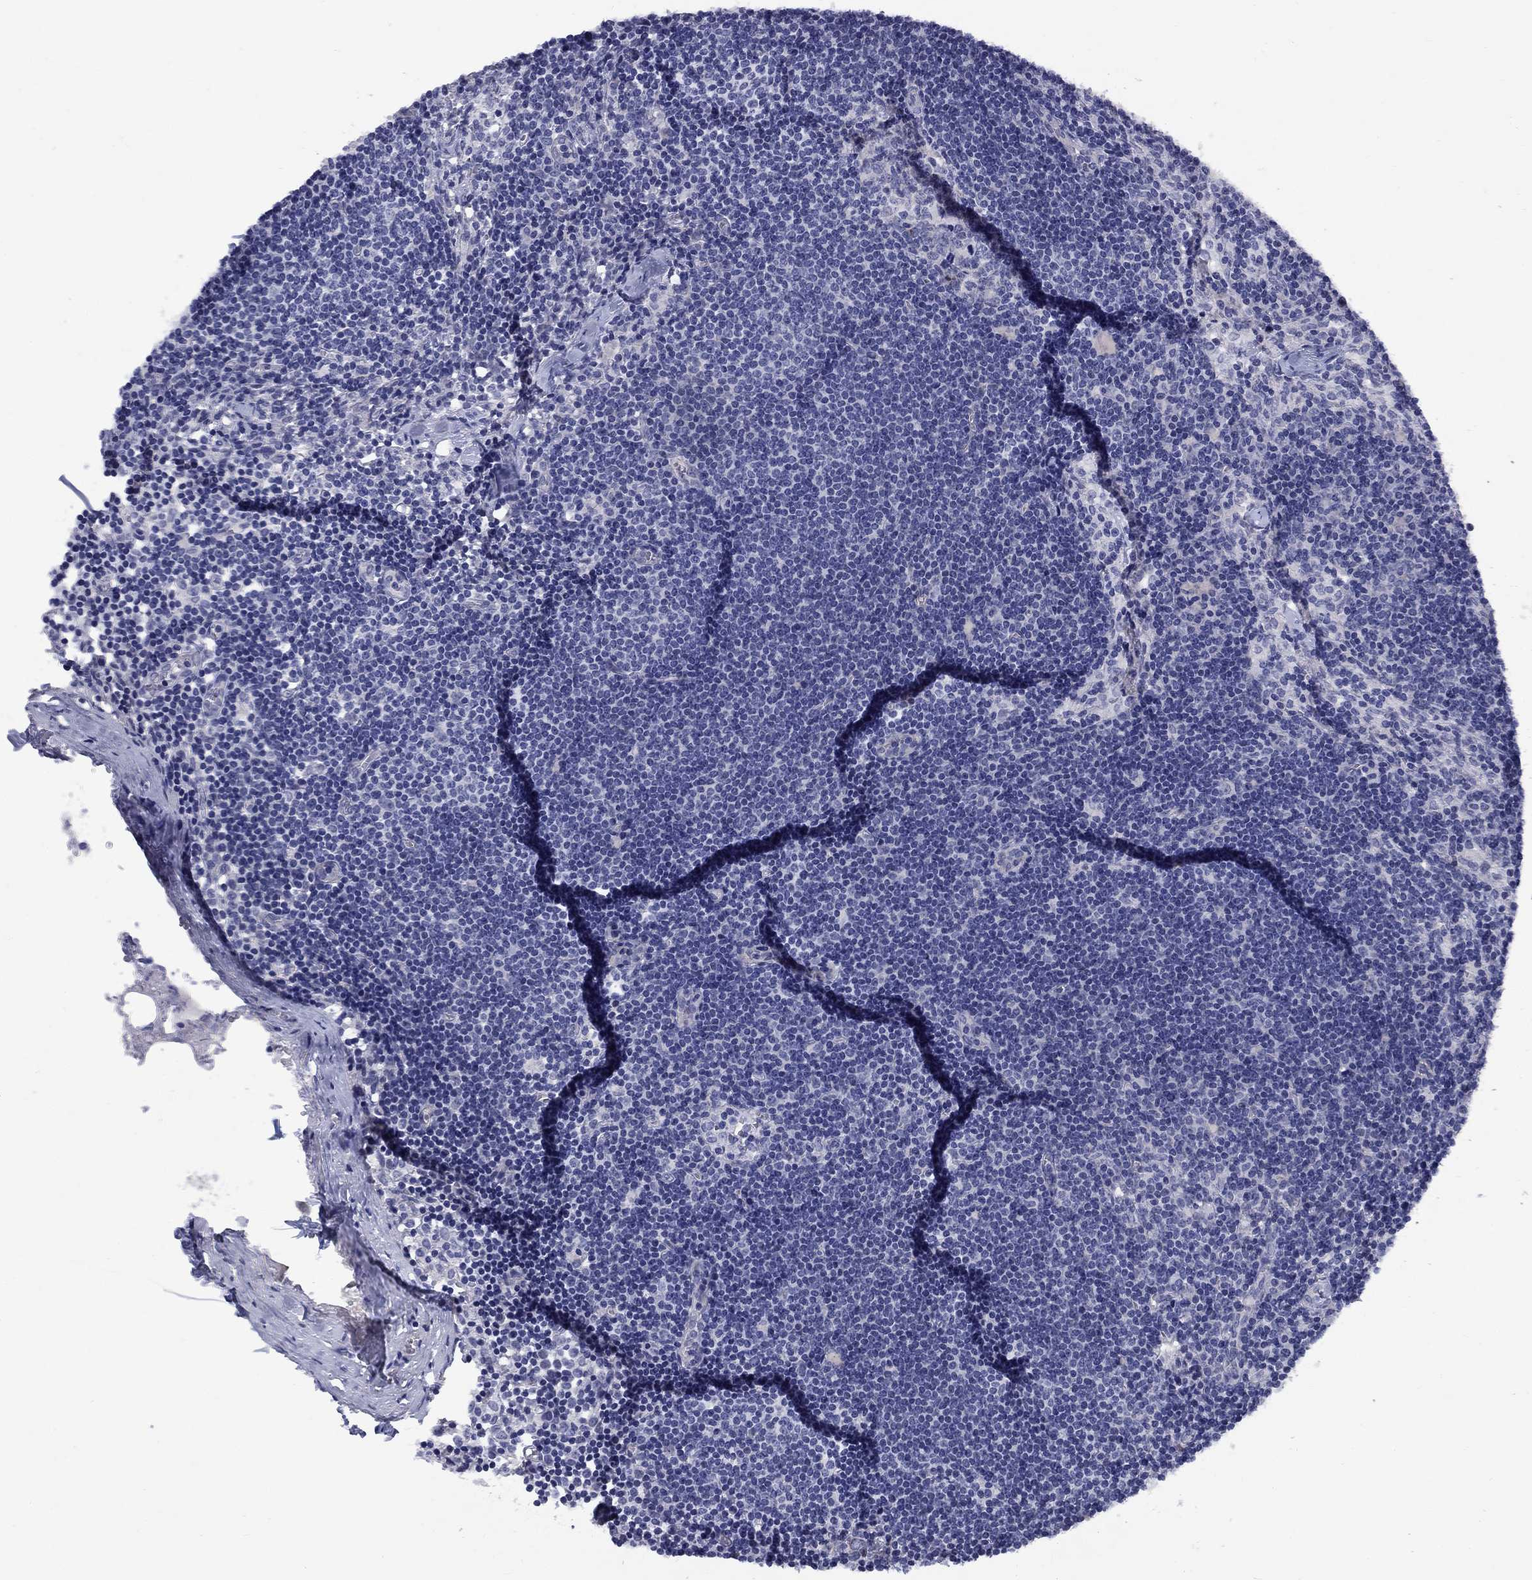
{"staining": {"intensity": "negative", "quantity": "none", "location": "none"}, "tissue": "lymph node", "cell_type": "Germinal center cells", "image_type": "normal", "snomed": [{"axis": "morphology", "description": "Normal tissue, NOS"}, {"axis": "topography", "description": "Lymph node"}], "caption": "A photomicrograph of human lymph node is negative for staining in germinal center cells.", "gene": "SLC1A1", "patient": {"sex": "female", "age": 52}}